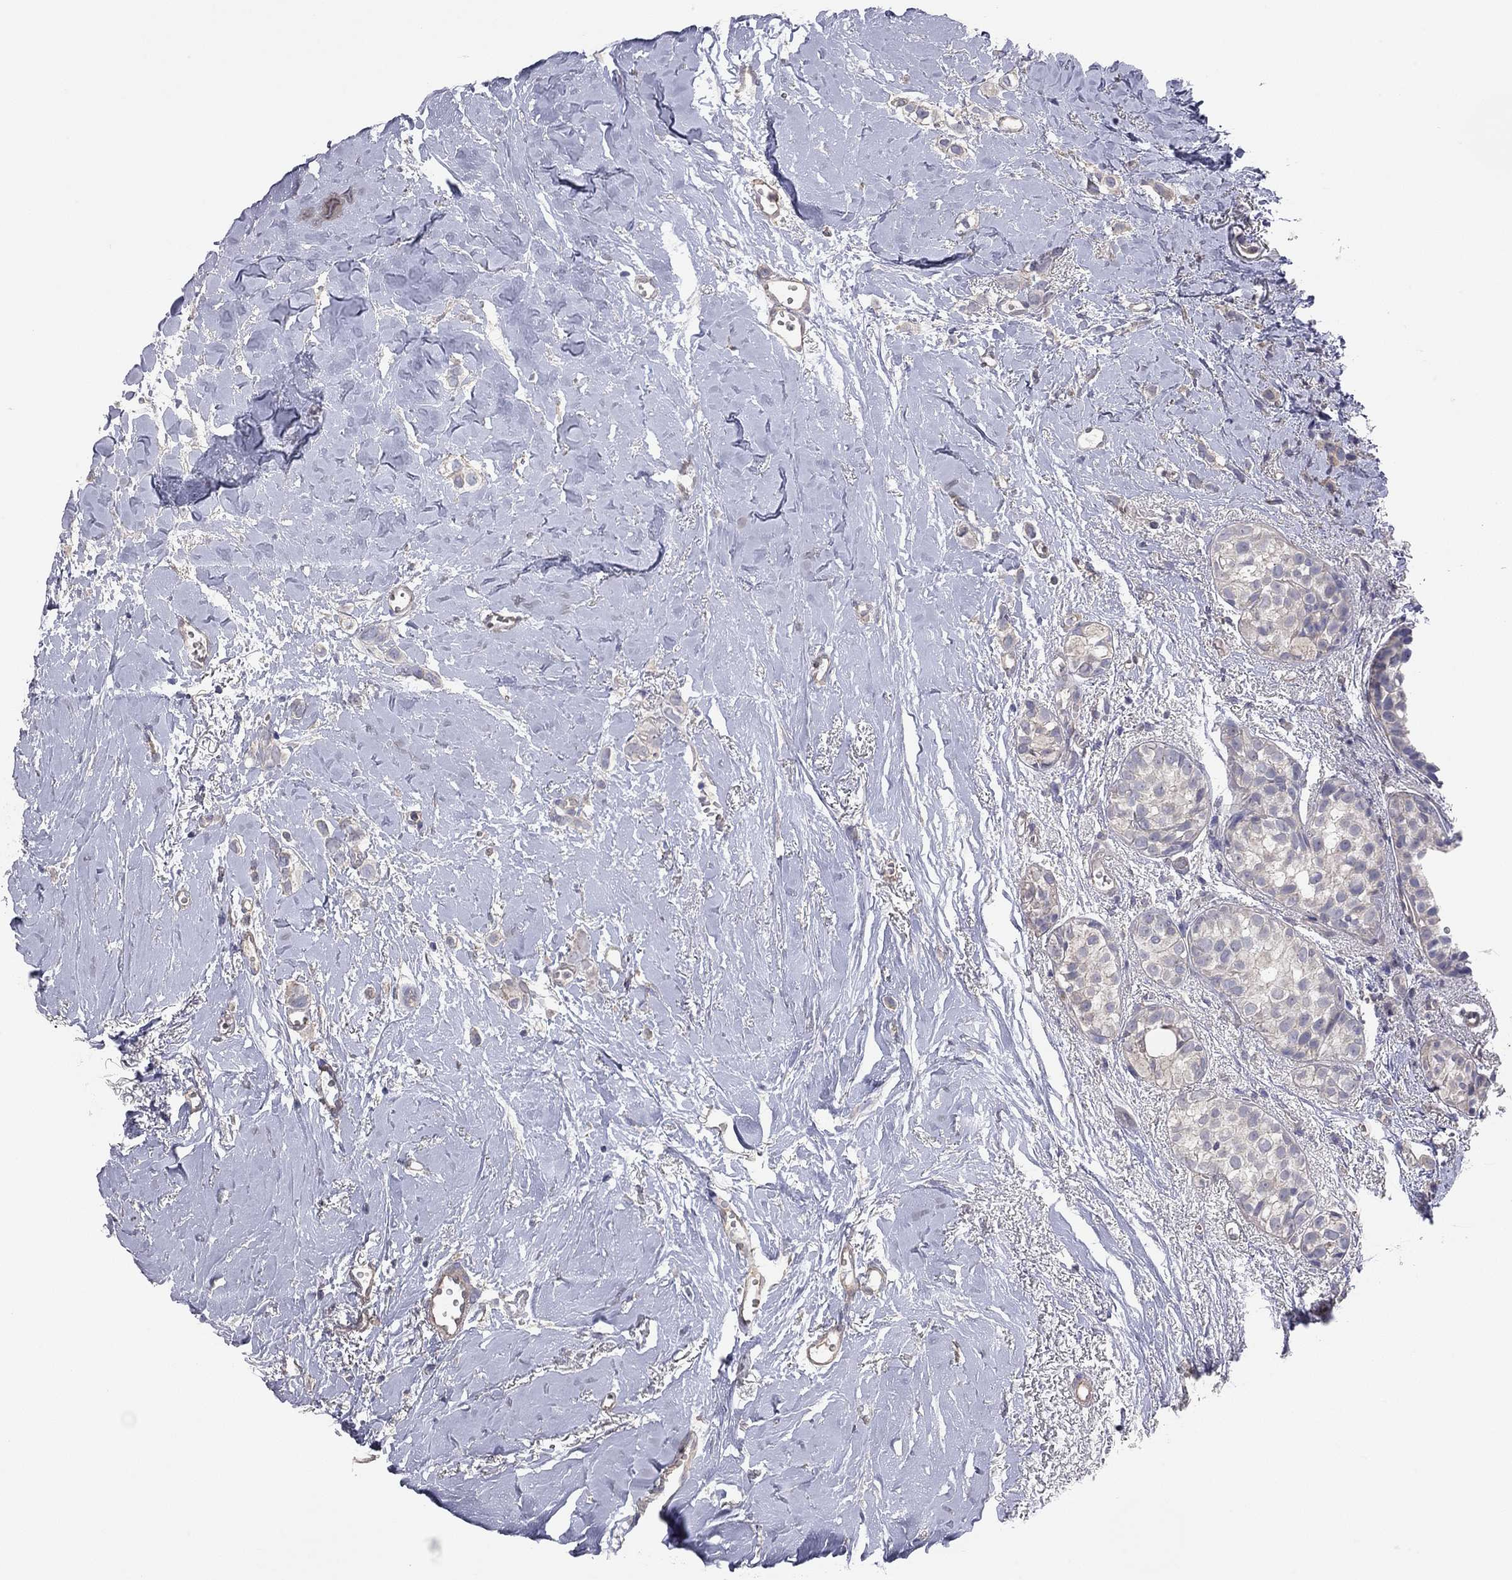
{"staining": {"intensity": "weak", "quantity": "<25%", "location": "cytoplasmic/membranous"}, "tissue": "breast cancer", "cell_type": "Tumor cells", "image_type": "cancer", "snomed": [{"axis": "morphology", "description": "Duct carcinoma"}, {"axis": "topography", "description": "Breast"}], "caption": "IHC micrograph of neoplastic tissue: human breast cancer (invasive ductal carcinoma) stained with DAB (3,3'-diaminobenzidine) displays no significant protein staining in tumor cells. Brightfield microscopy of immunohistochemistry (IHC) stained with DAB (3,3'-diaminobenzidine) (brown) and hematoxylin (blue), captured at high magnification.", "gene": "KCNB1", "patient": {"sex": "female", "age": 85}}